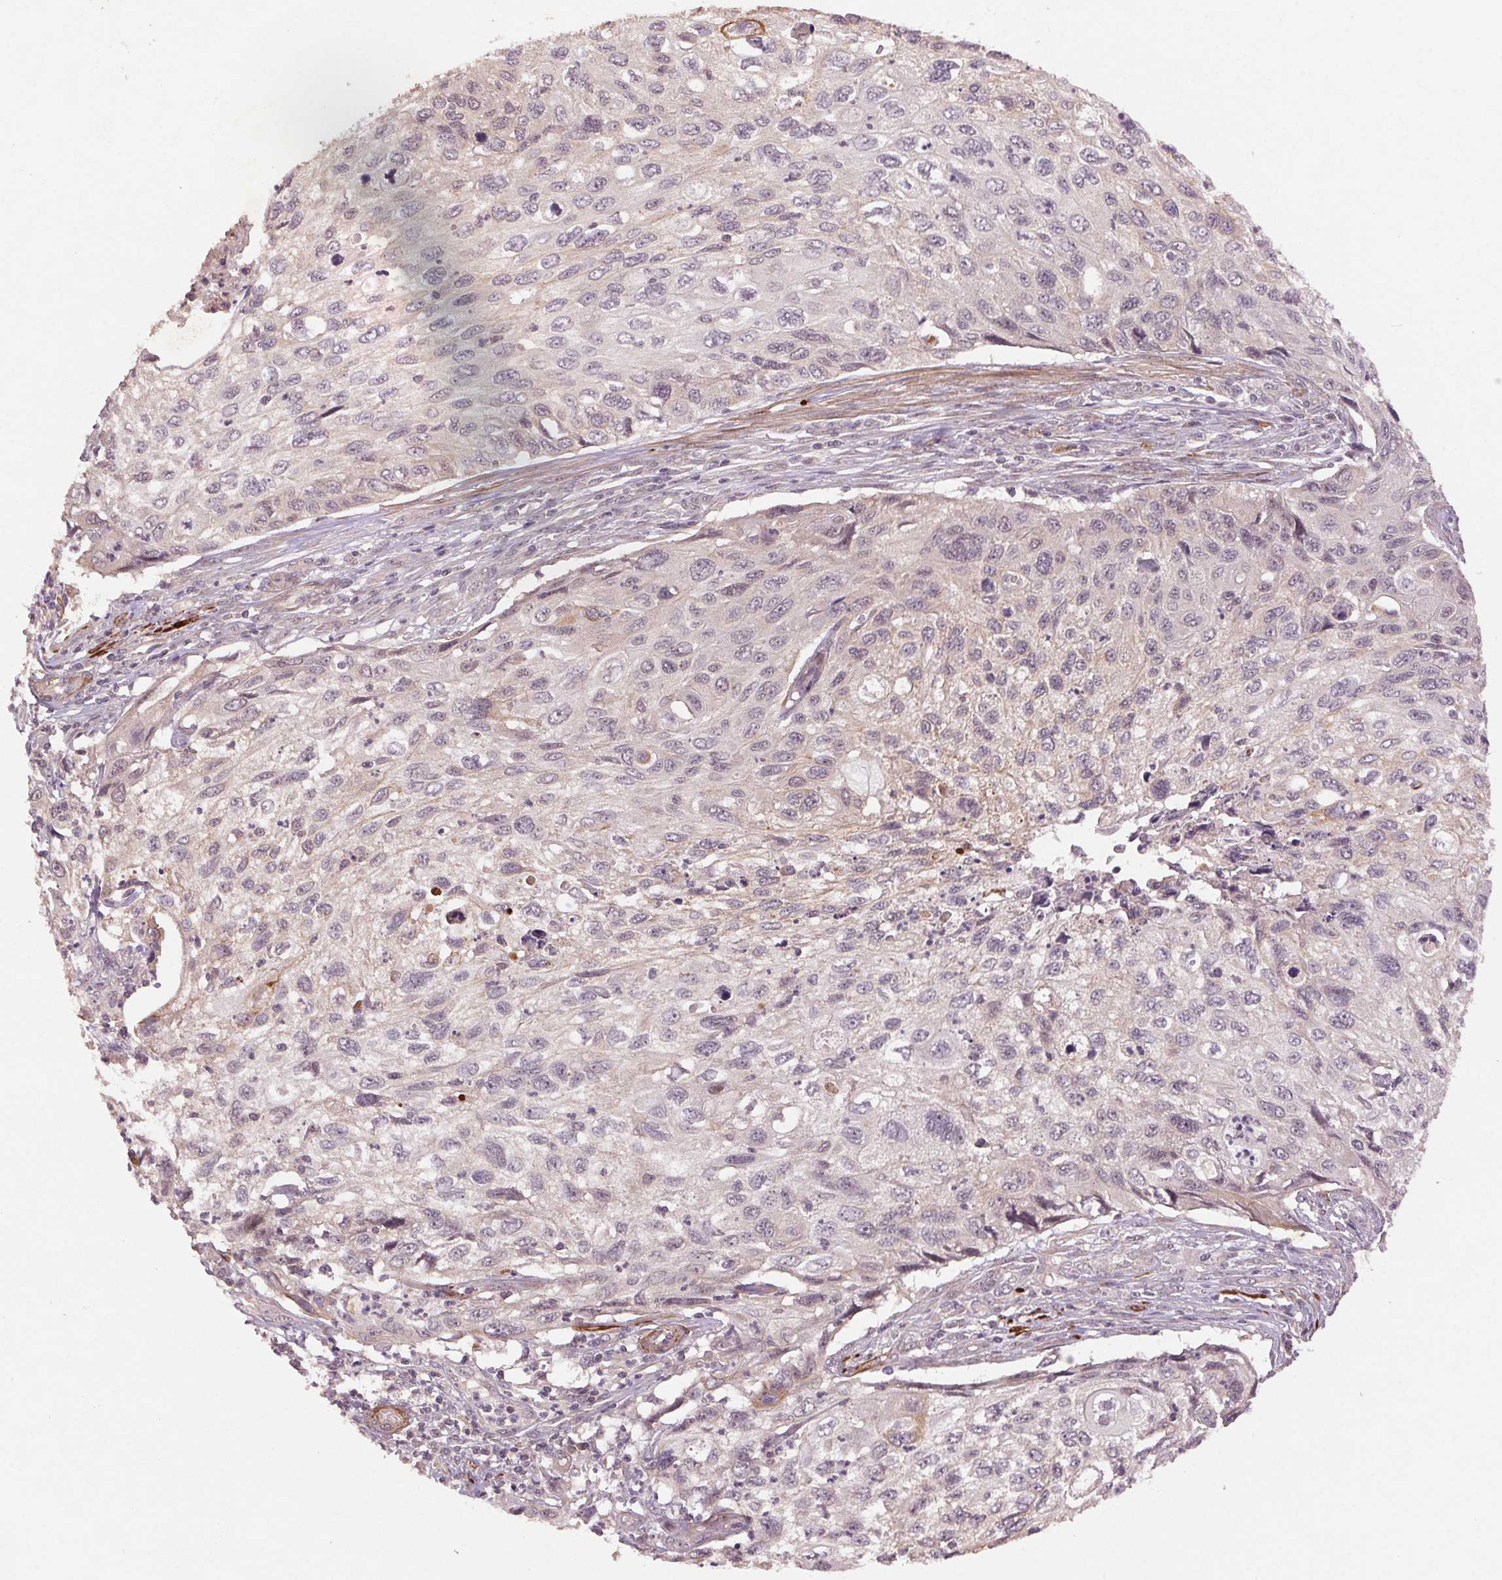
{"staining": {"intensity": "negative", "quantity": "none", "location": "none"}, "tissue": "cervical cancer", "cell_type": "Tumor cells", "image_type": "cancer", "snomed": [{"axis": "morphology", "description": "Squamous cell carcinoma, NOS"}, {"axis": "topography", "description": "Cervix"}], "caption": "High magnification brightfield microscopy of cervical cancer (squamous cell carcinoma) stained with DAB (brown) and counterstained with hematoxylin (blue): tumor cells show no significant expression.", "gene": "SMLR1", "patient": {"sex": "female", "age": 70}}